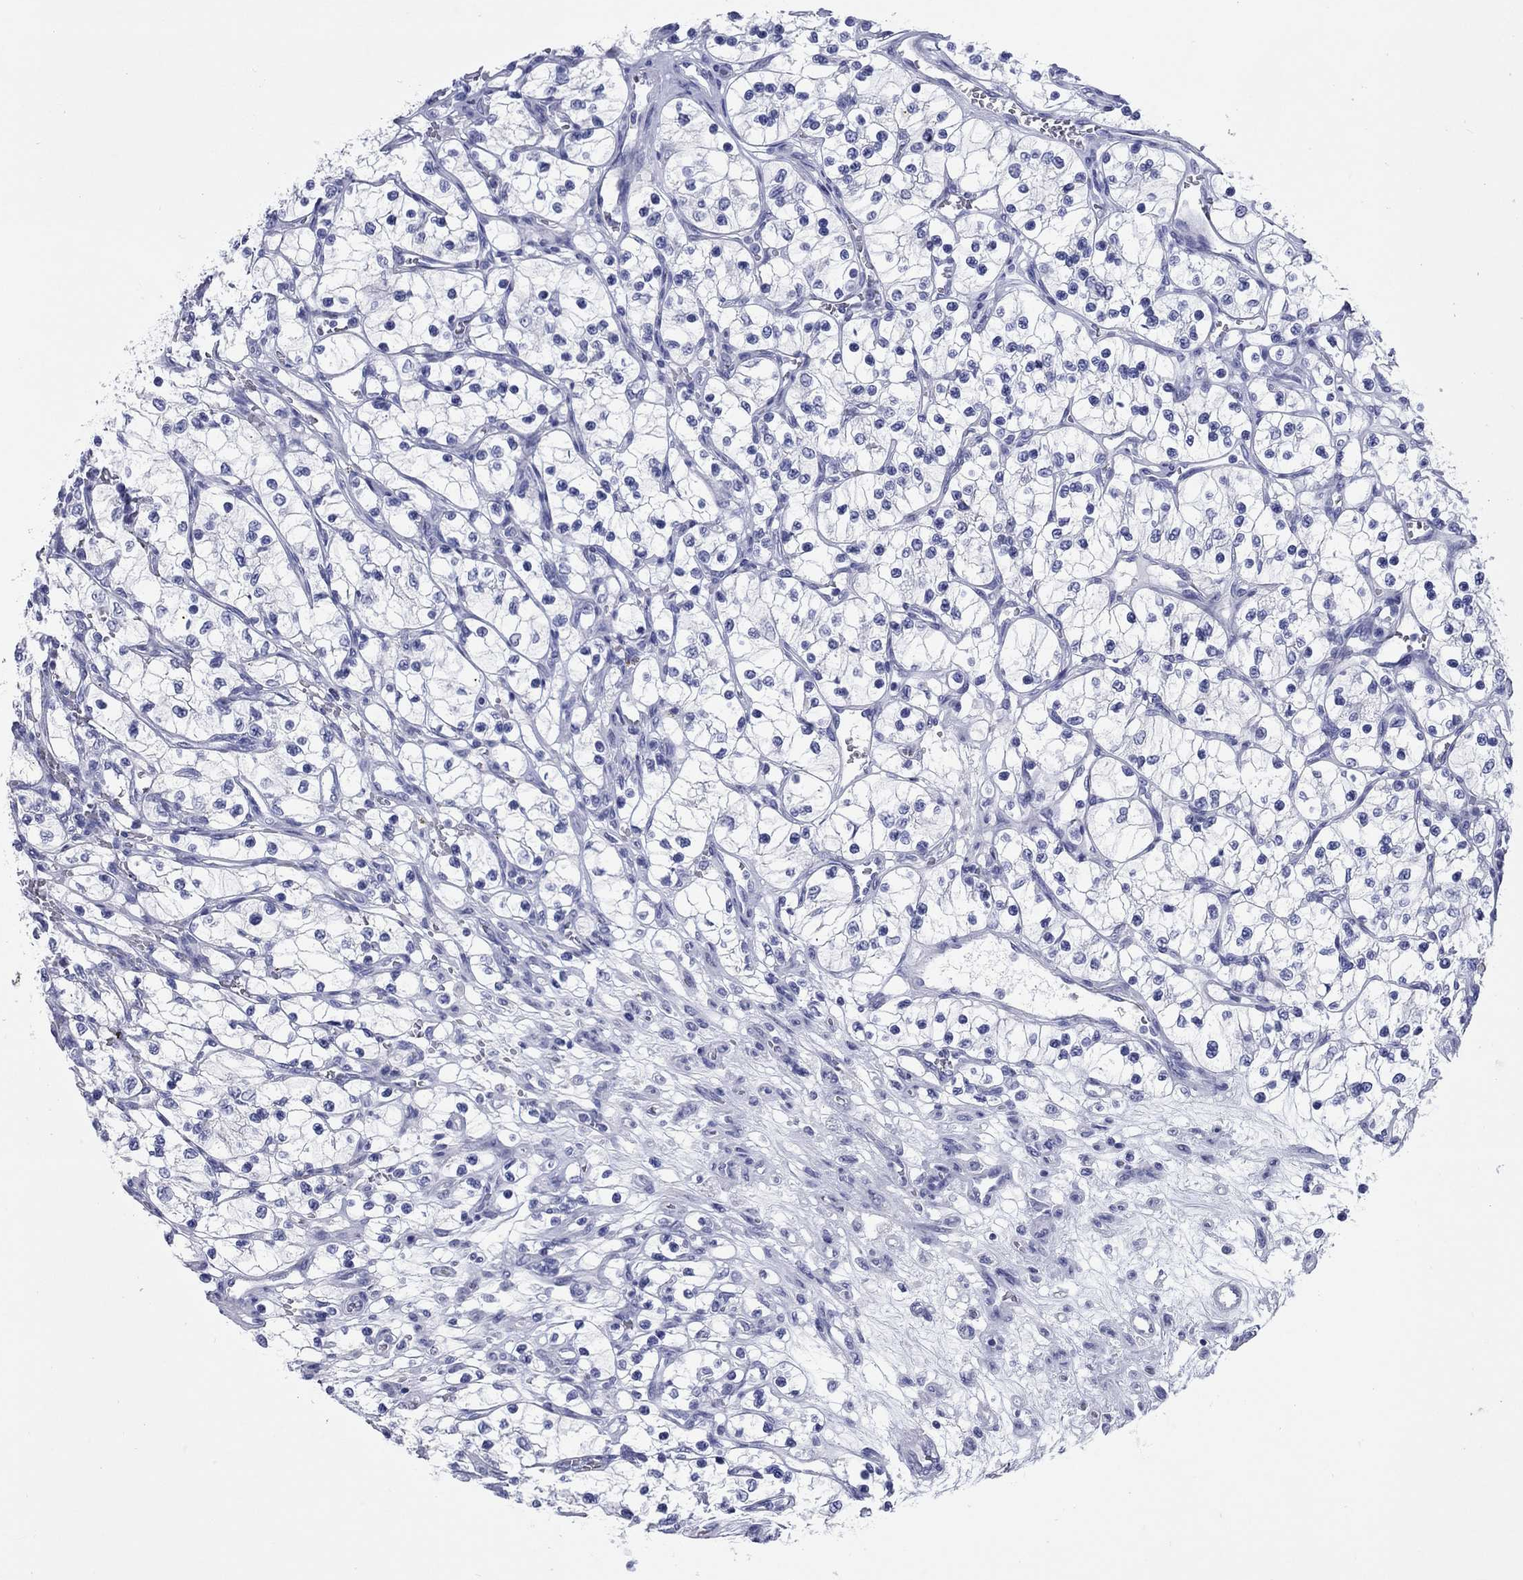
{"staining": {"intensity": "negative", "quantity": "none", "location": "none"}, "tissue": "renal cancer", "cell_type": "Tumor cells", "image_type": "cancer", "snomed": [{"axis": "morphology", "description": "Adenocarcinoma, NOS"}, {"axis": "topography", "description": "Kidney"}], "caption": "Immunohistochemistry histopathology image of neoplastic tissue: human adenocarcinoma (renal) stained with DAB (3,3'-diaminobenzidine) reveals no significant protein positivity in tumor cells.", "gene": "CCNA1", "patient": {"sex": "female", "age": 69}}